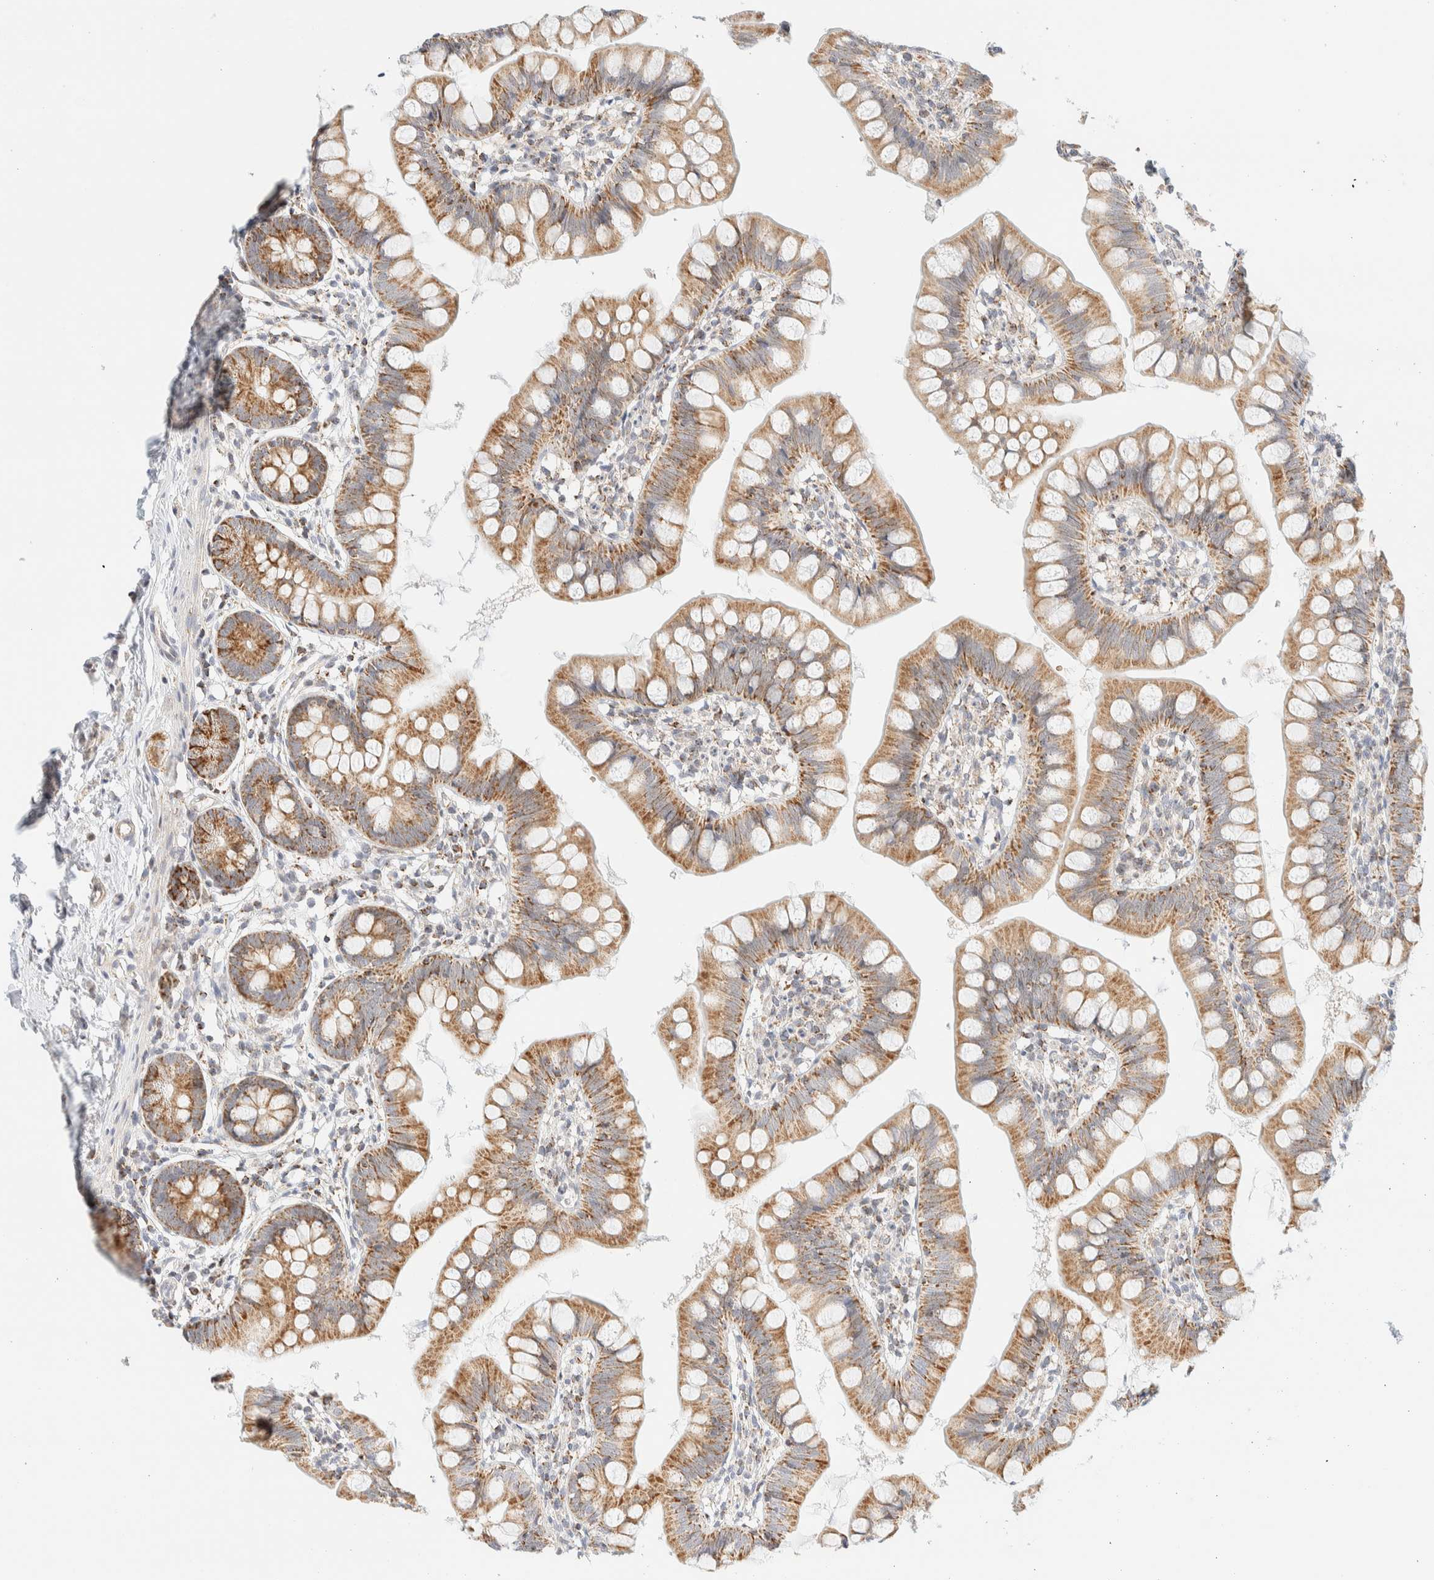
{"staining": {"intensity": "moderate", "quantity": ">75%", "location": "cytoplasmic/membranous"}, "tissue": "small intestine", "cell_type": "Glandular cells", "image_type": "normal", "snomed": [{"axis": "morphology", "description": "Normal tissue, NOS"}, {"axis": "topography", "description": "Small intestine"}], "caption": "The histopathology image displays staining of normal small intestine, revealing moderate cytoplasmic/membranous protein staining (brown color) within glandular cells.", "gene": "PPM1K", "patient": {"sex": "male", "age": 7}}